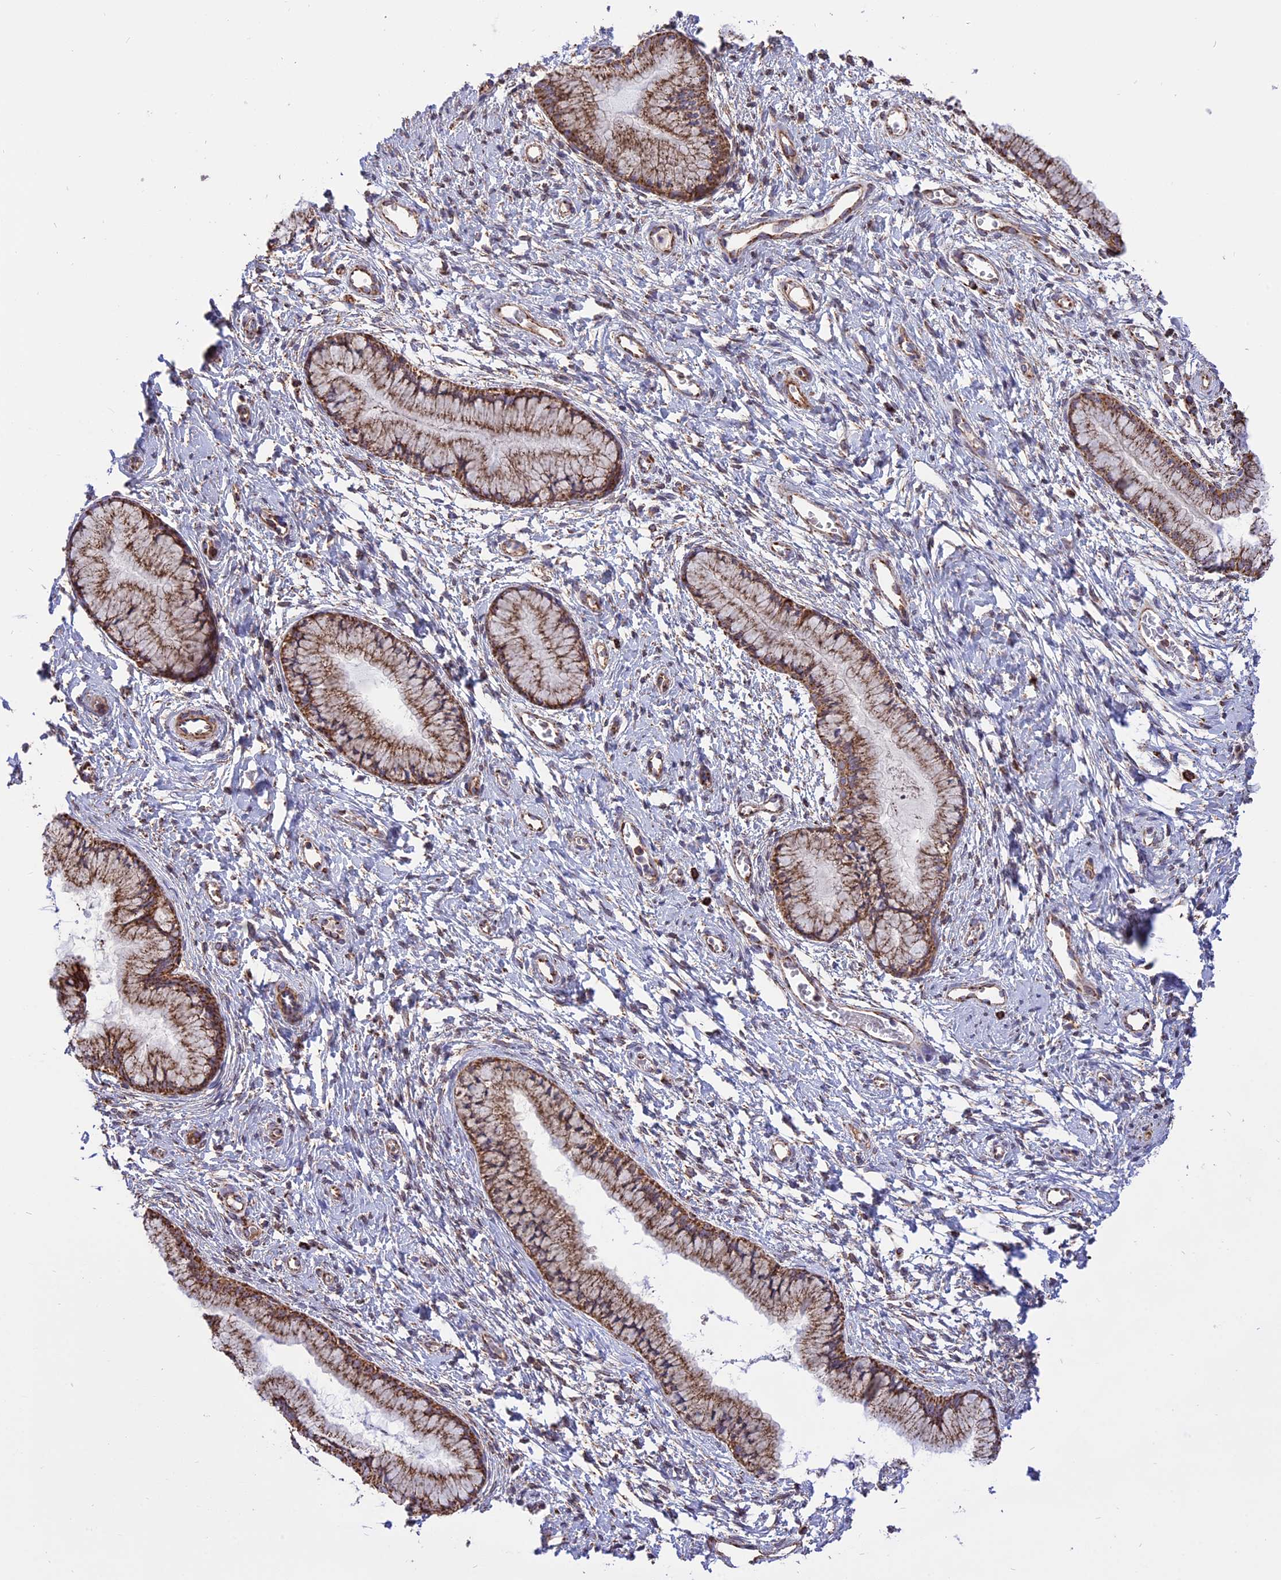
{"staining": {"intensity": "moderate", "quantity": ">75%", "location": "cytoplasmic/membranous"}, "tissue": "cervix", "cell_type": "Glandular cells", "image_type": "normal", "snomed": [{"axis": "morphology", "description": "Normal tissue, NOS"}, {"axis": "topography", "description": "Cervix"}], "caption": "Glandular cells display medium levels of moderate cytoplasmic/membranous positivity in about >75% of cells in unremarkable human cervix.", "gene": "TTC4", "patient": {"sex": "female", "age": 42}}